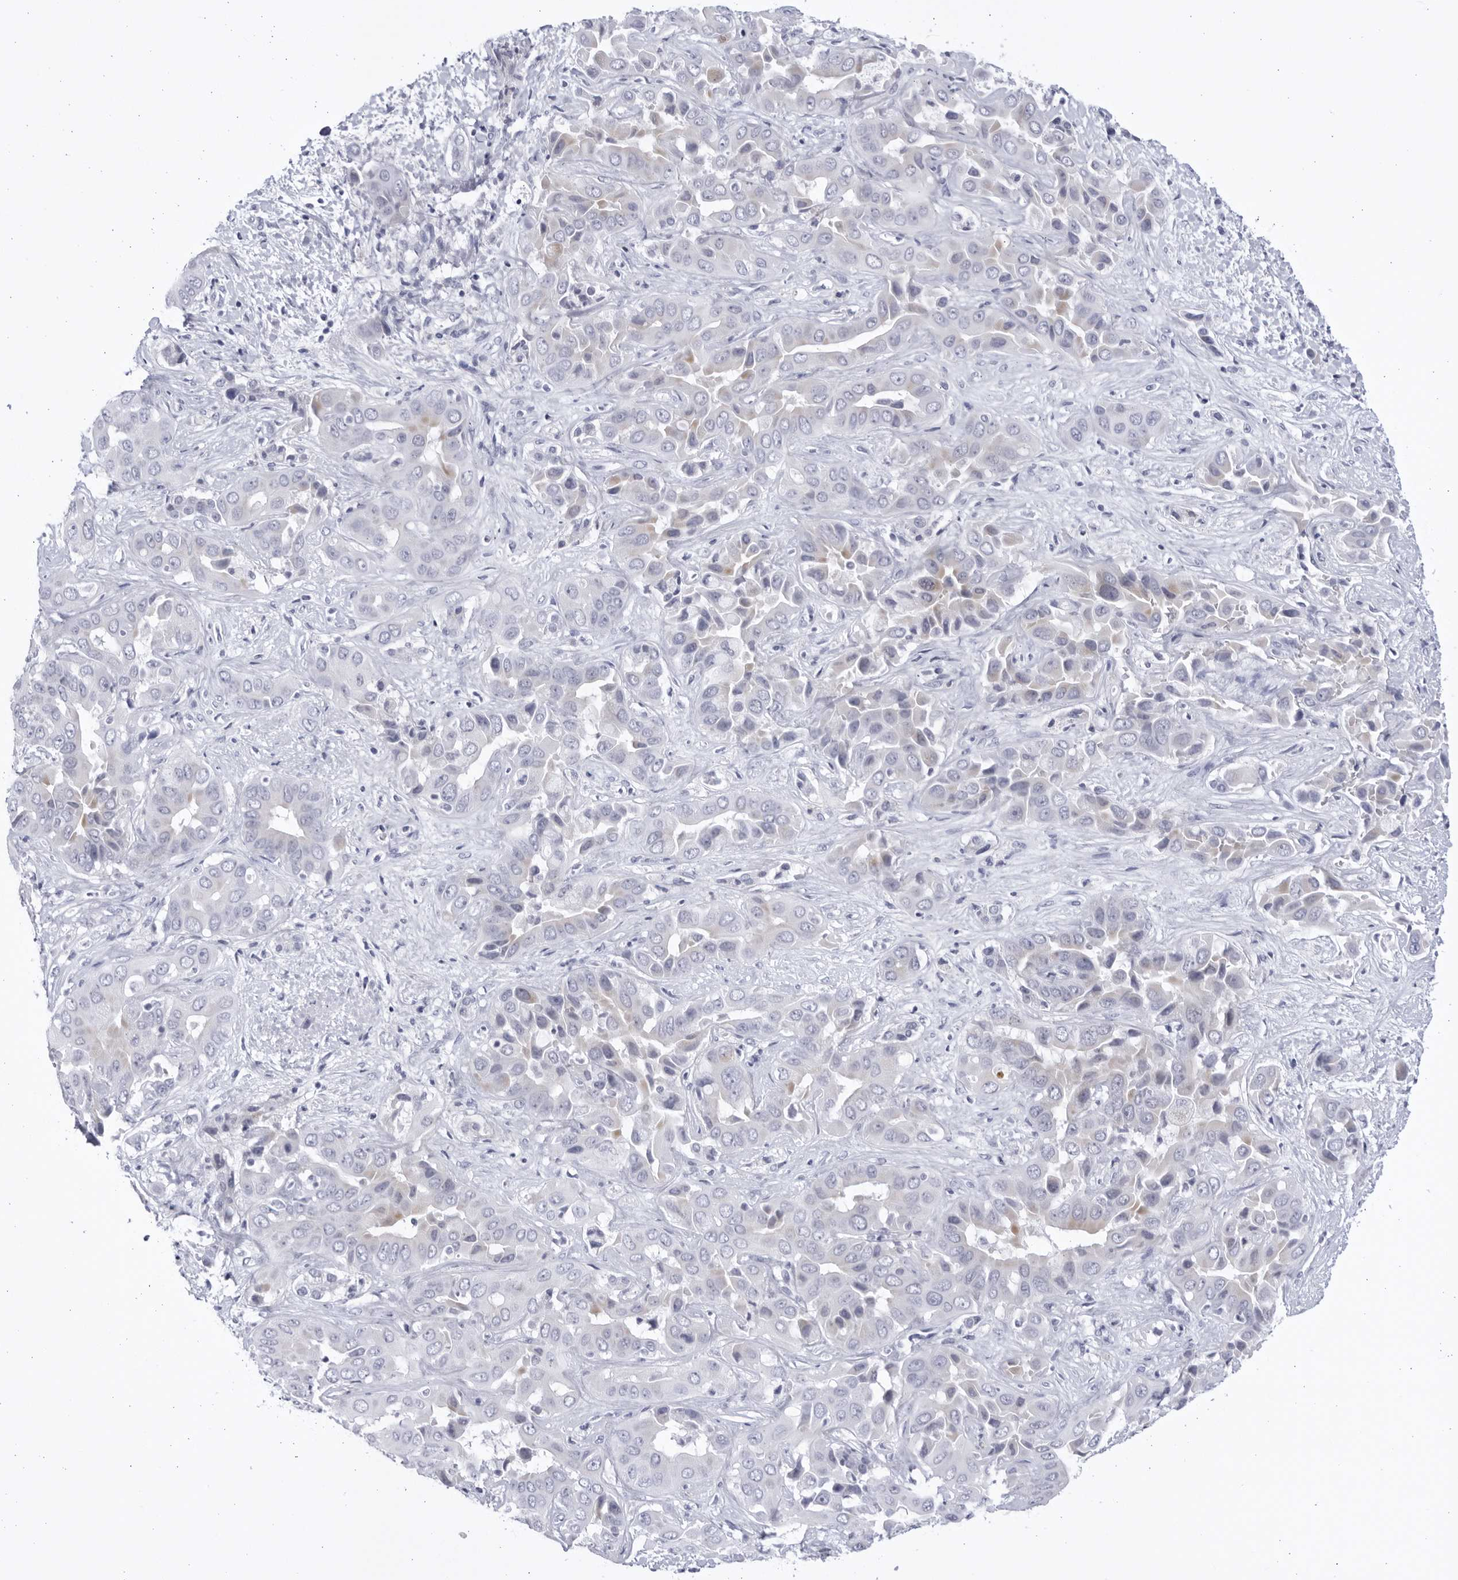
{"staining": {"intensity": "negative", "quantity": "none", "location": "none"}, "tissue": "liver cancer", "cell_type": "Tumor cells", "image_type": "cancer", "snomed": [{"axis": "morphology", "description": "Cholangiocarcinoma"}, {"axis": "topography", "description": "Liver"}], "caption": "DAB (3,3'-diaminobenzidine) immunohistochemical staining of human cholangiocarcinoma (liver) exhibits no significant staining in tumor cells. Brightfield microscopy of immunohistochemistry stained with DAB (brown) and hematoxylin (blue), captured at high magnification.", "gene": "CCDC181", "patient": {"sex": "female", "age": 52}}